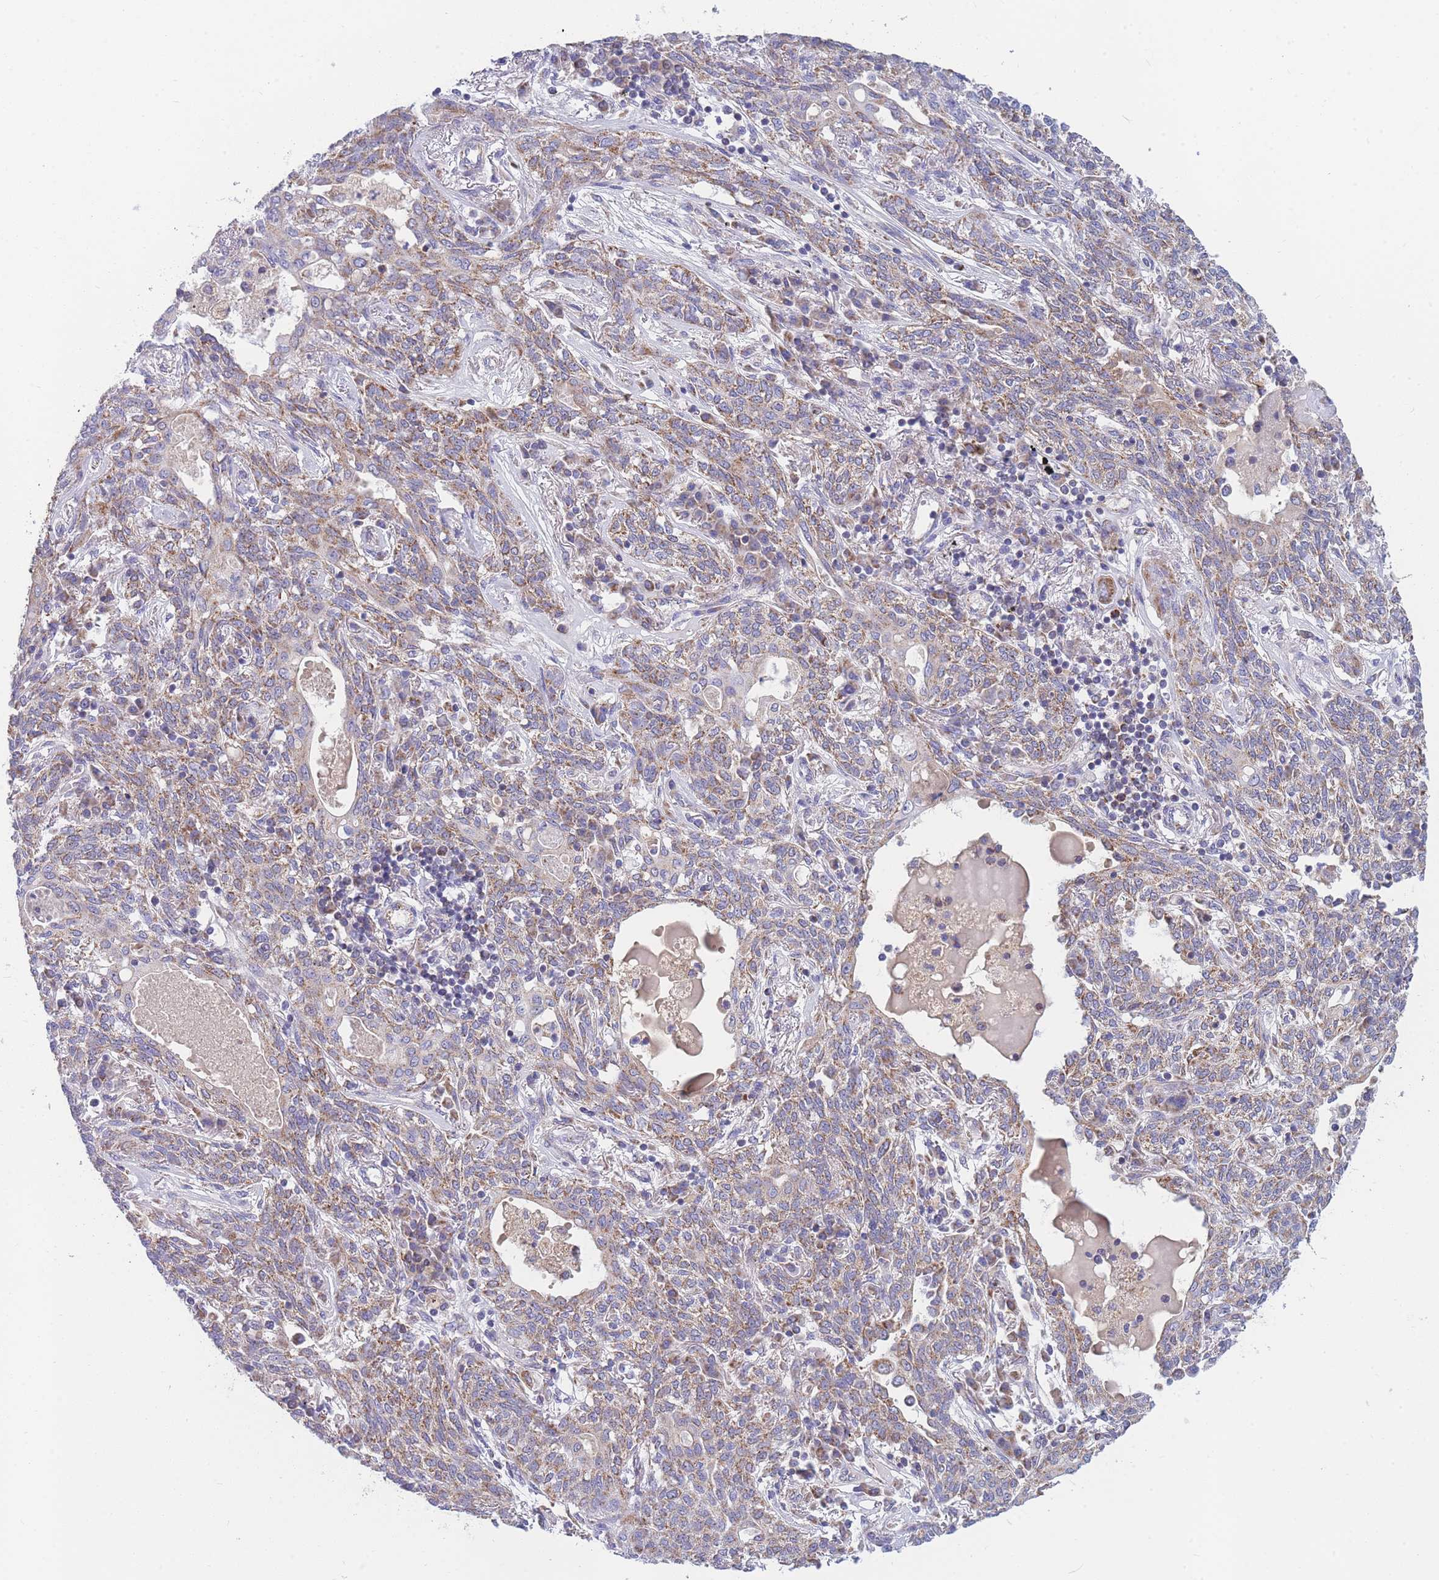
{"staining": {"intensity": "moderate", "quantity": "25%-75%", "location": "cytoplasmic/membranous"}, "tissue": "lung cancer", "cell_type": "Tumor cells", "image_type": "cancer", "snomed": [{"axis": "morphology", "description": "Squamous cell carcinoma, NOS"}, {"axis": "topography", "description": "Lung"}], "caption": "Lung cancer (squamous cell carcinoma) stained for a protein (brown) reveals moderate cytoplasmic/membranous positive expression in about 25%-75% of tumor cells.", "gene": "MRPS11", "patient": {"sex": "female", "age": 70}}